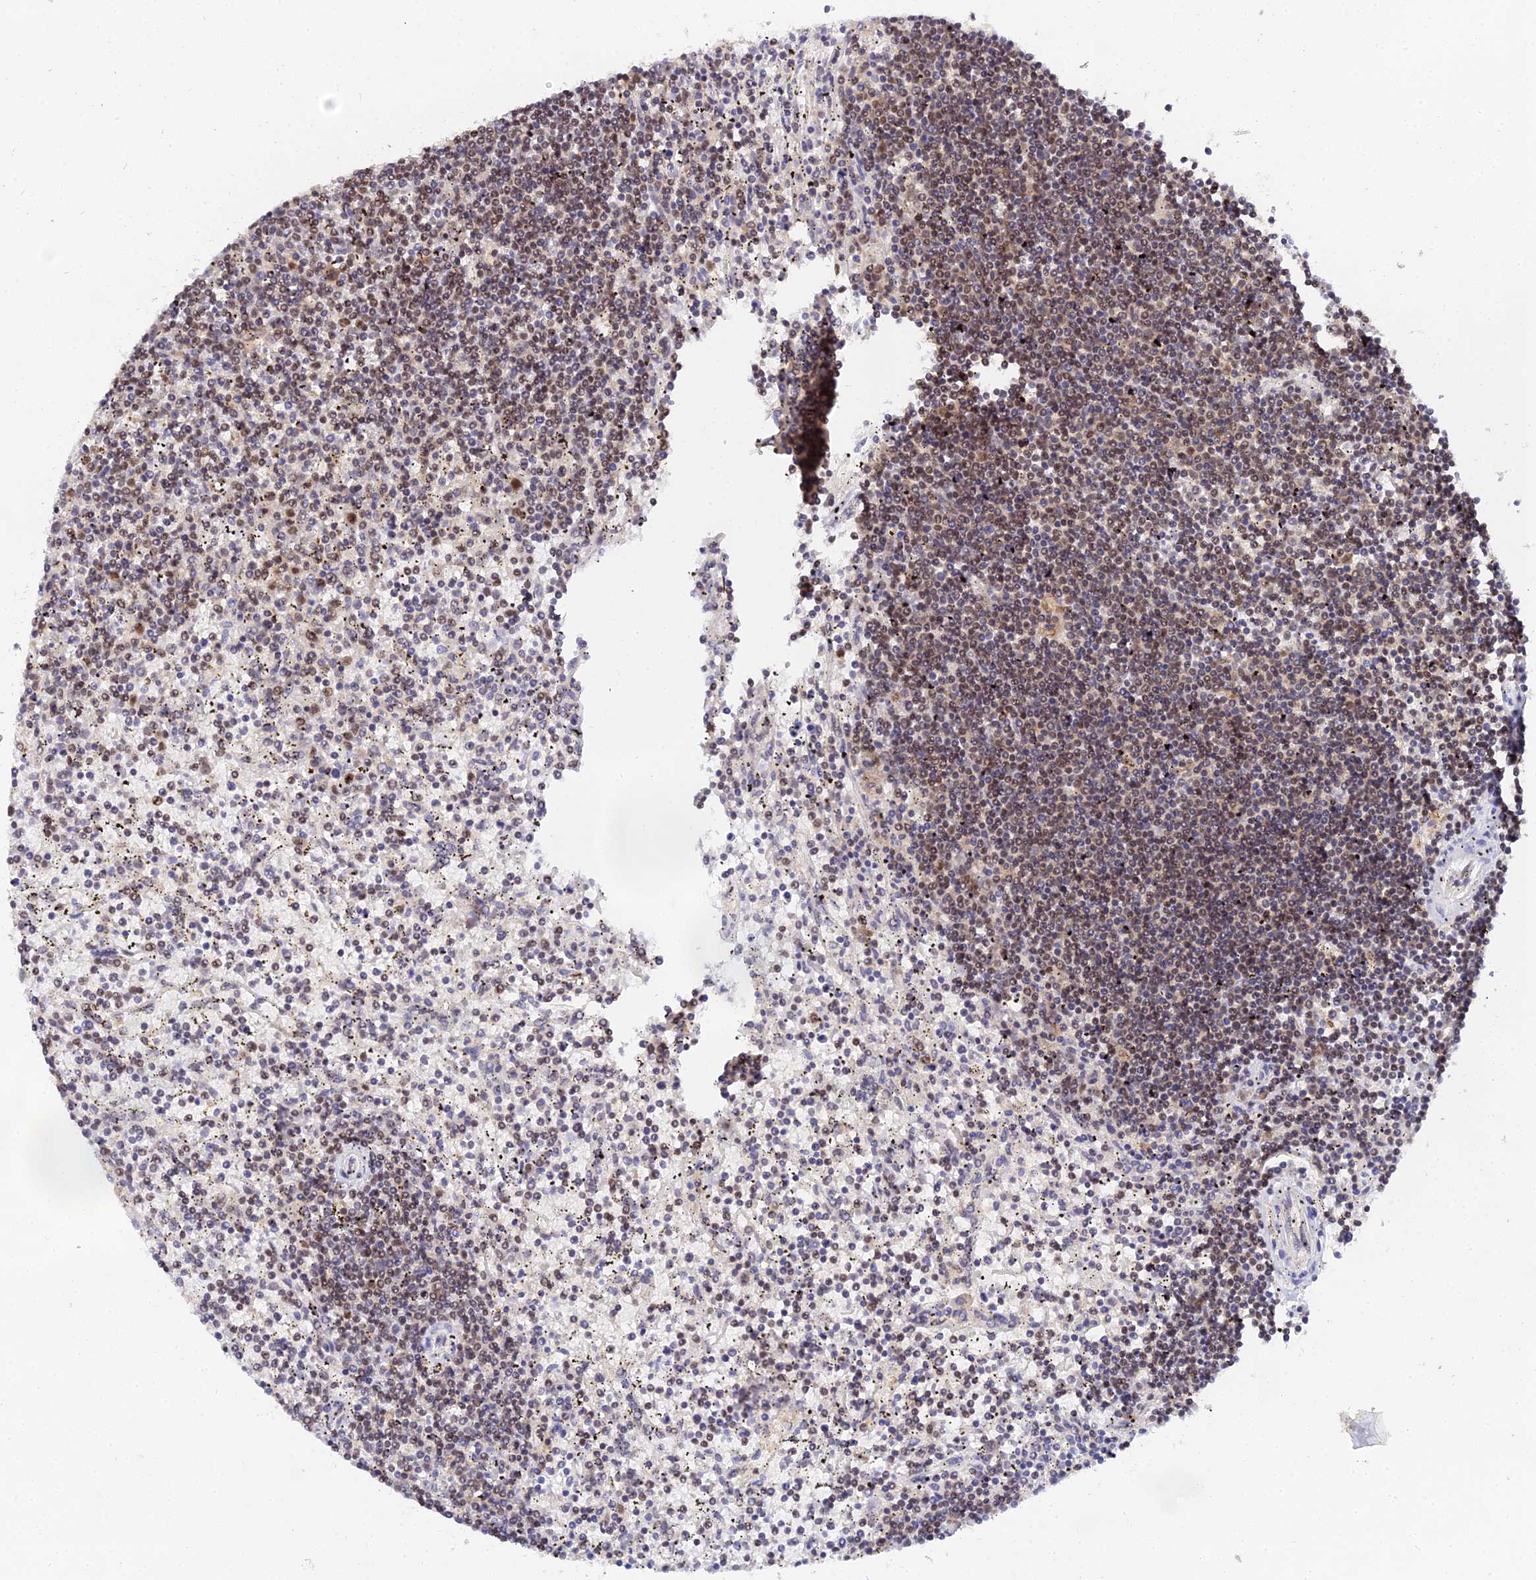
{"staining": {"intensity": "moderate", "quantity": "25%-75%", "location": "nuclear"}, "tissue": "lymphoma", "cell_type": "Tumor cells", "image_type": "cancer", "snomed": [{"axis": "morphology", "description": "Malignant lymphoma, non-Hodgkin's type, Low grade"}, {"axis": "topography", "description": "Spleen"}], "caption": "Tumor cells display moderate nuclear expression in approximately 25%-75% of cells in low-grade malignant lymphoma, non-Hodgkin's type. Immunohistochemistry (ihc) stains the protein of interest in brown and the nuclei are stained blue.", "gene": "EXOSC3", "patient": {"sex": "male", "age": 76}}